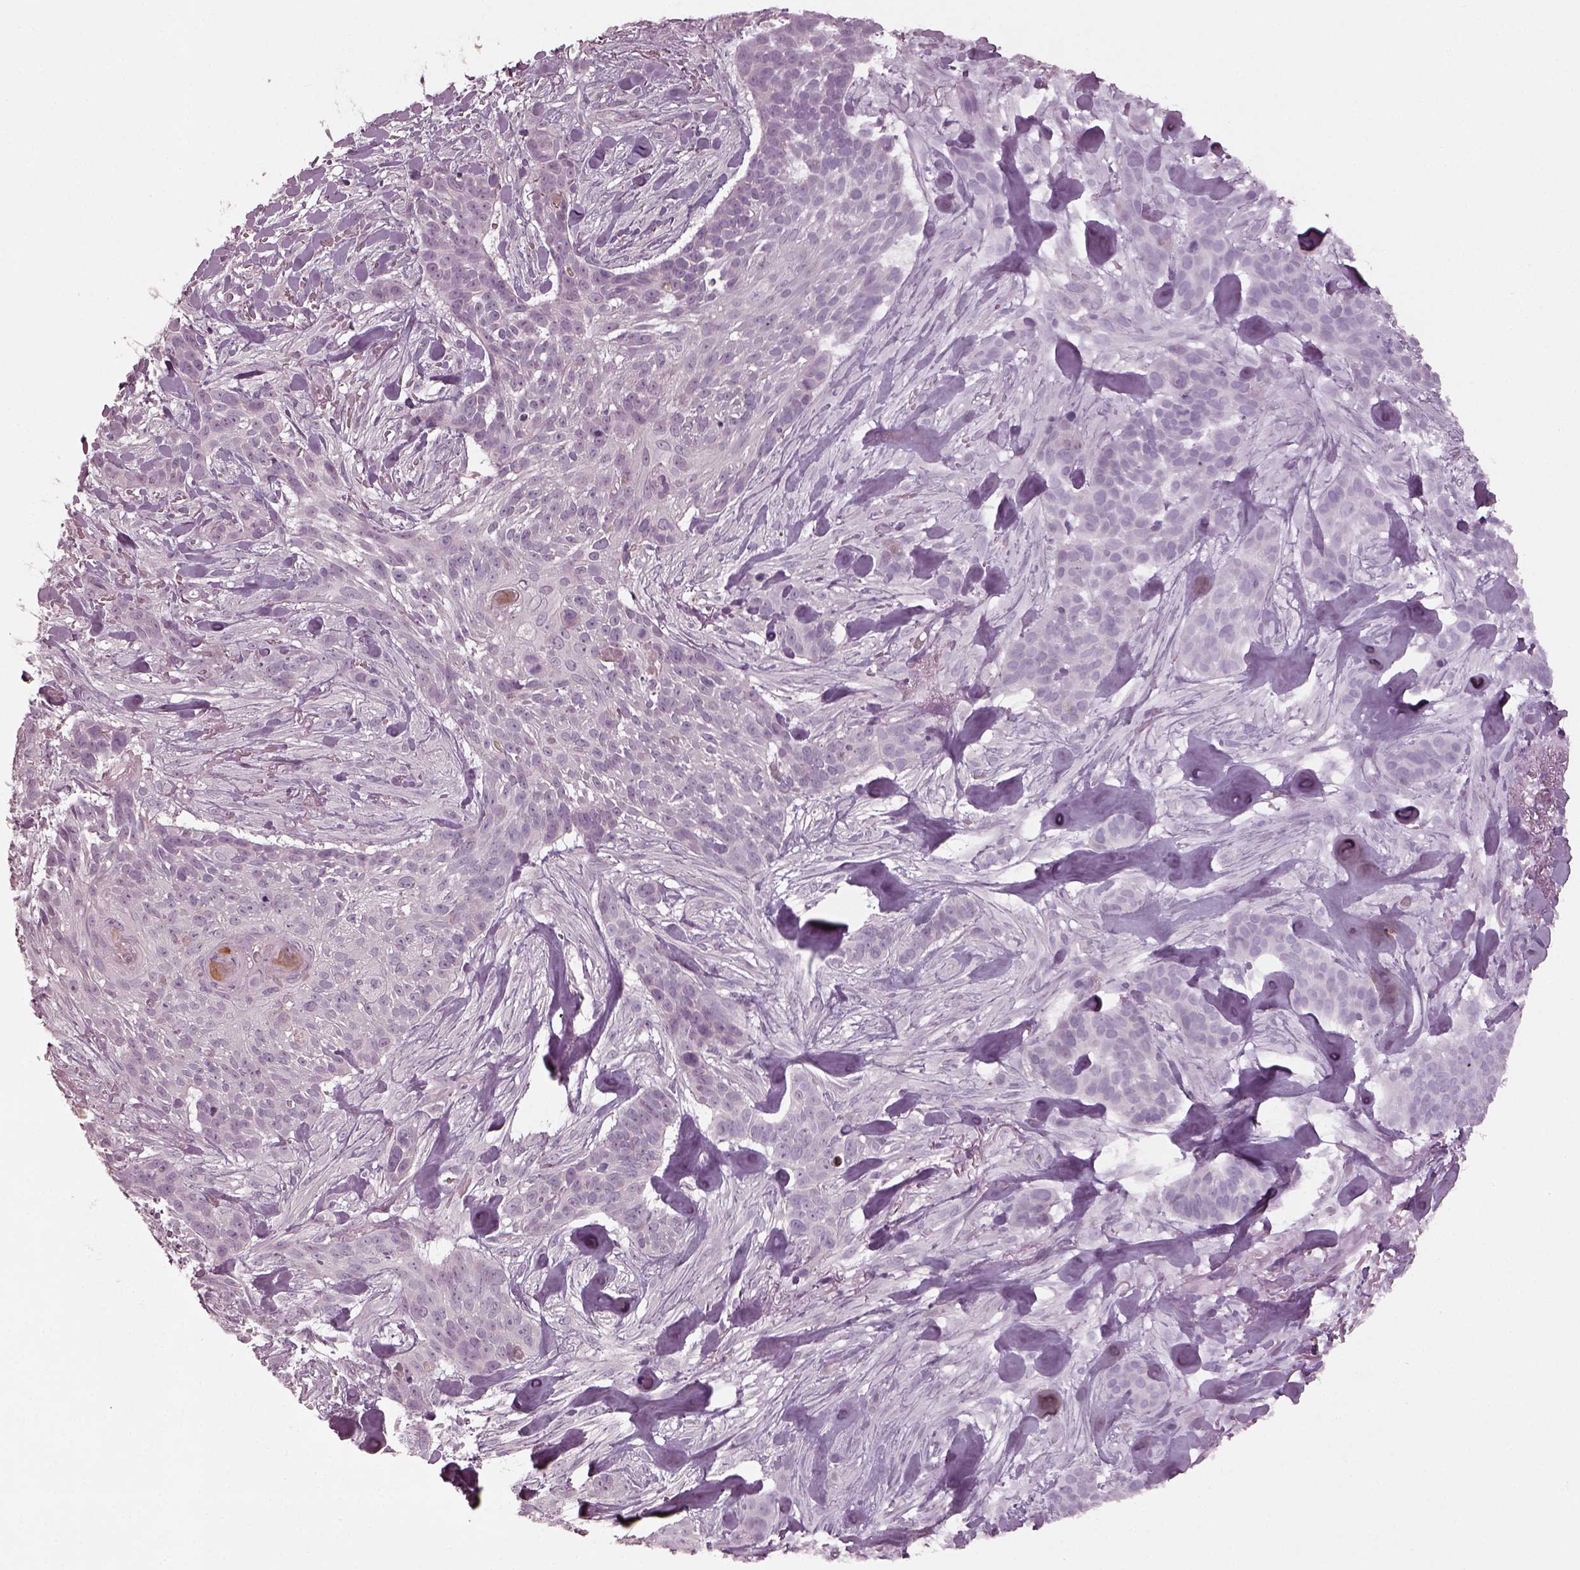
{"staining": {"intensity": "negative", "quantity": "none", "location": "none"}, "tissue": "skin cancer", "cell_type": "Tumor cells", "image_type": "cancer", "snomed": [{"axis": "morphology", "description": "Basal cell carcinoma"}, {"axis": "topography", "description": "Skin"}], "caption": "This is an IHC histopathology image of human basal cell carcinoma (skin). There is no positivity in tumor cells.", "gene": "SPATA6L", "patient": {"sex": "male", "age": 87}}